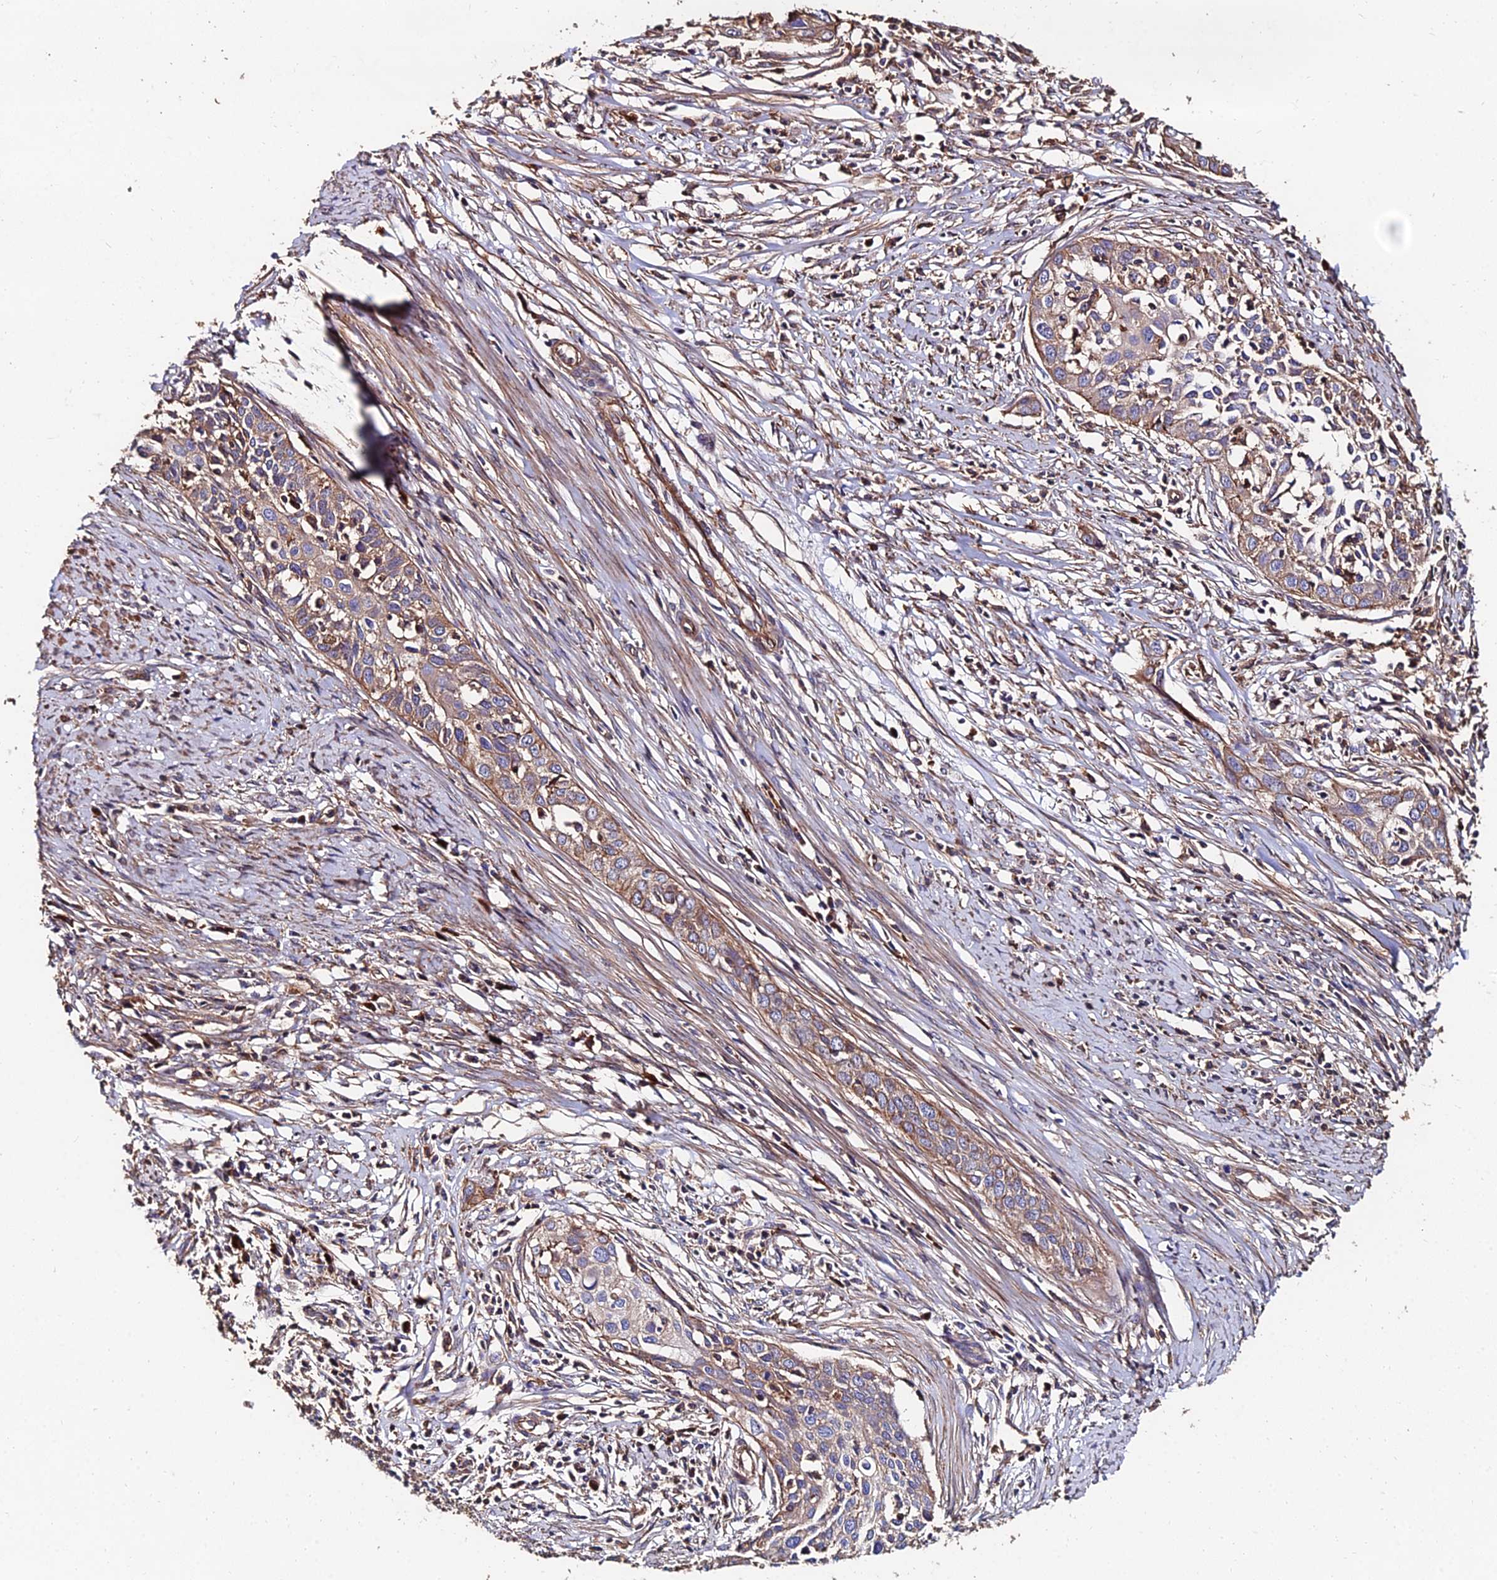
{"staining": {"intensity": "weak", "quantity": ">75%", "location": "cytoplasmic/membranous"}, "tissue": "cervical cancer", "cell_type": "Tumor cells", "image_type": "cancer", "snomed": [{"axis": "morphology", "description": "Squamous cell carcinoma, NOS"}, {"axis": "topography", "description": "Cervix"}], "caption": "A histopathology image of human squamous cell carcinoma (cervical) stained for a protein reveals weak cytoplasmic/membranous brown staining in tumor cells.", "gene": "EXT1", "patient": {"sex": "female", "age": 34}}